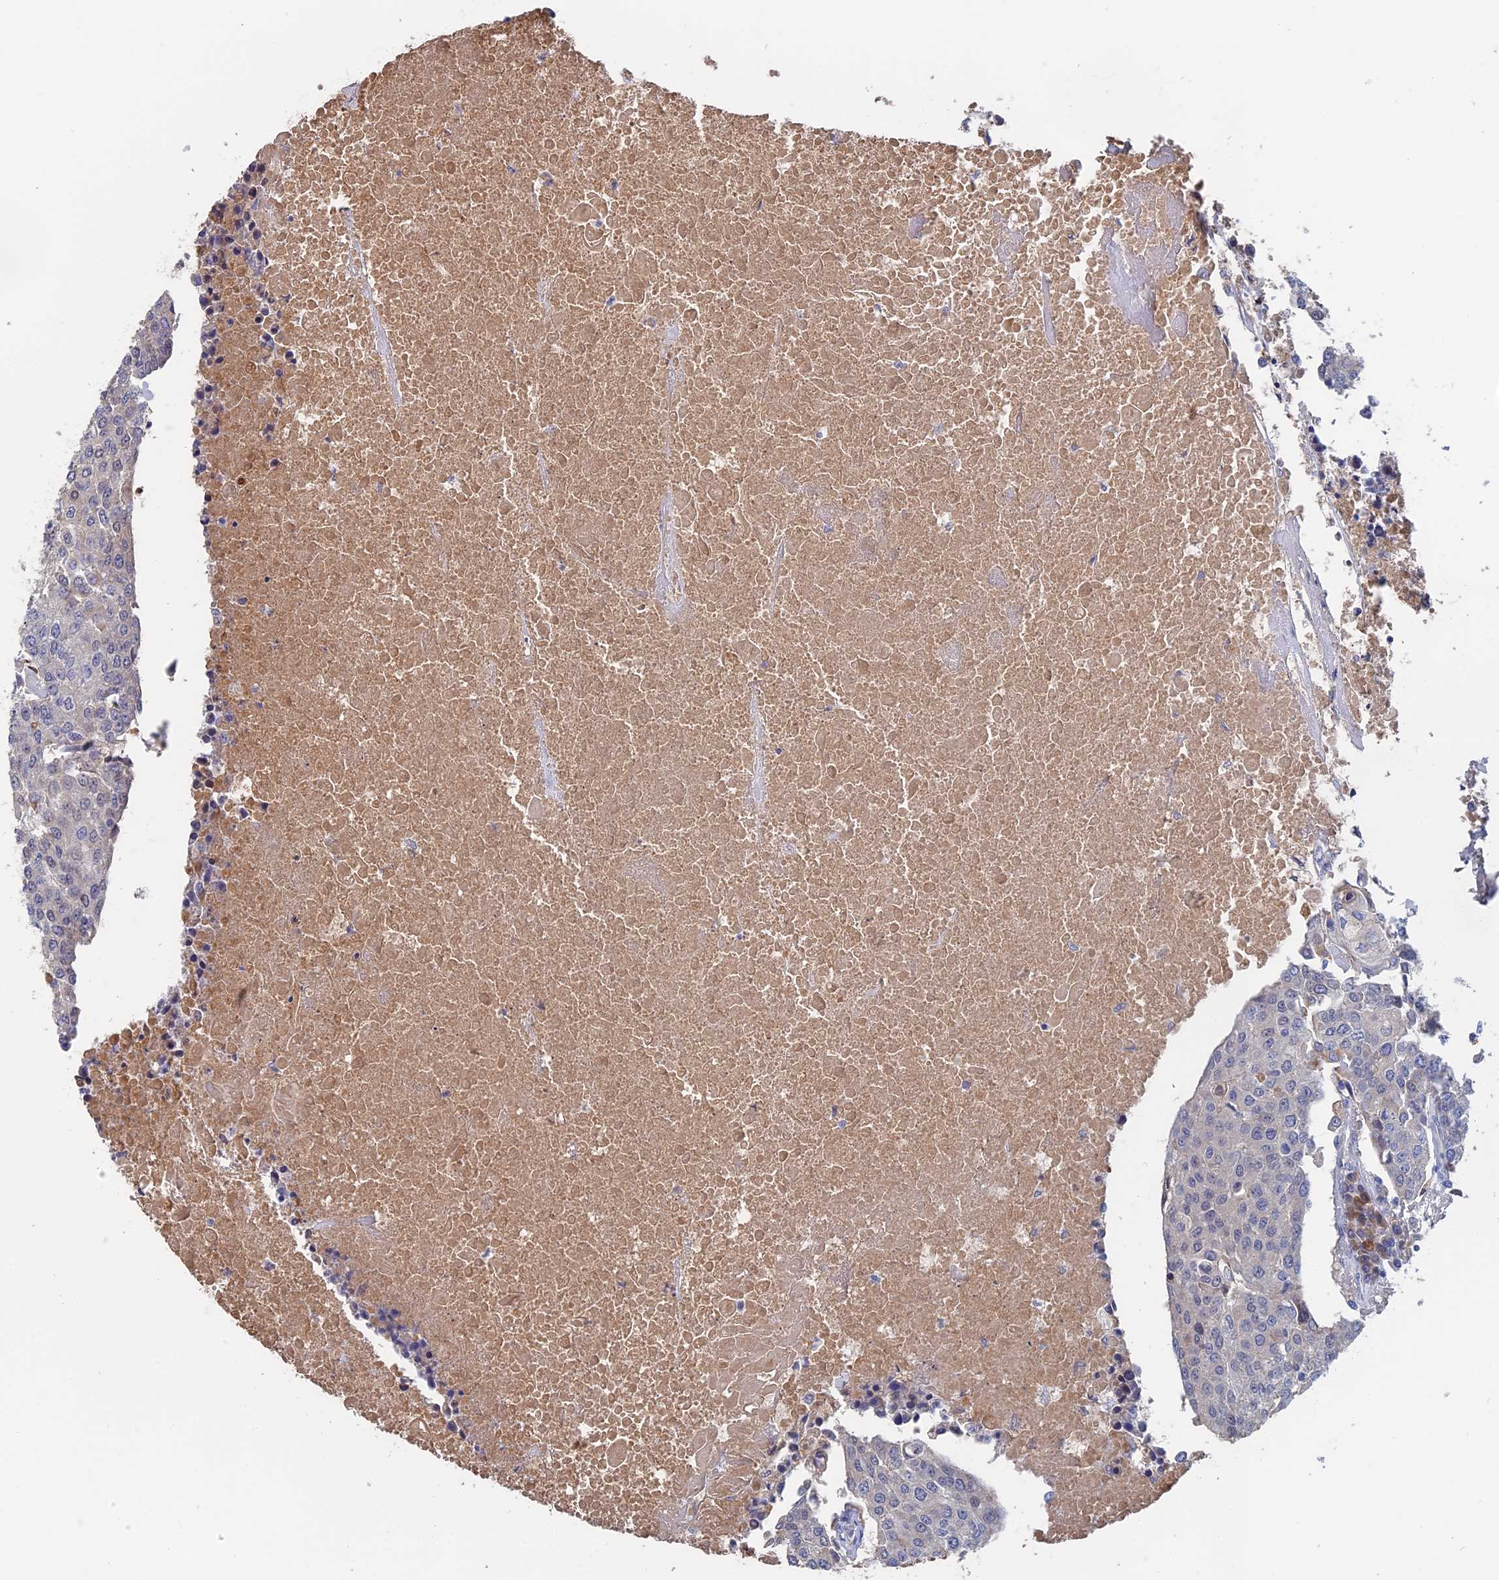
{"staining": {"intensity": "weak", "quantity": "<25%", "location": "cytoplasmic/membranous"}, "tissue": "urothelial cancer", "cell_type": "Tumor cells", "image_type": "cancer", "snomed": [{"axis": "morphology", "description": "Urothelial carcinoma, High grade"}, {"axis": "topography", "description": "Urinary bladder"}], "caption": "This is an immunohistochemistry (IHC) photomicrograph of human urothelial cancer. There is no expression in tumor cells.", "gene": "SLC33A1", "patient": {"sex": "female", "age": 85}}